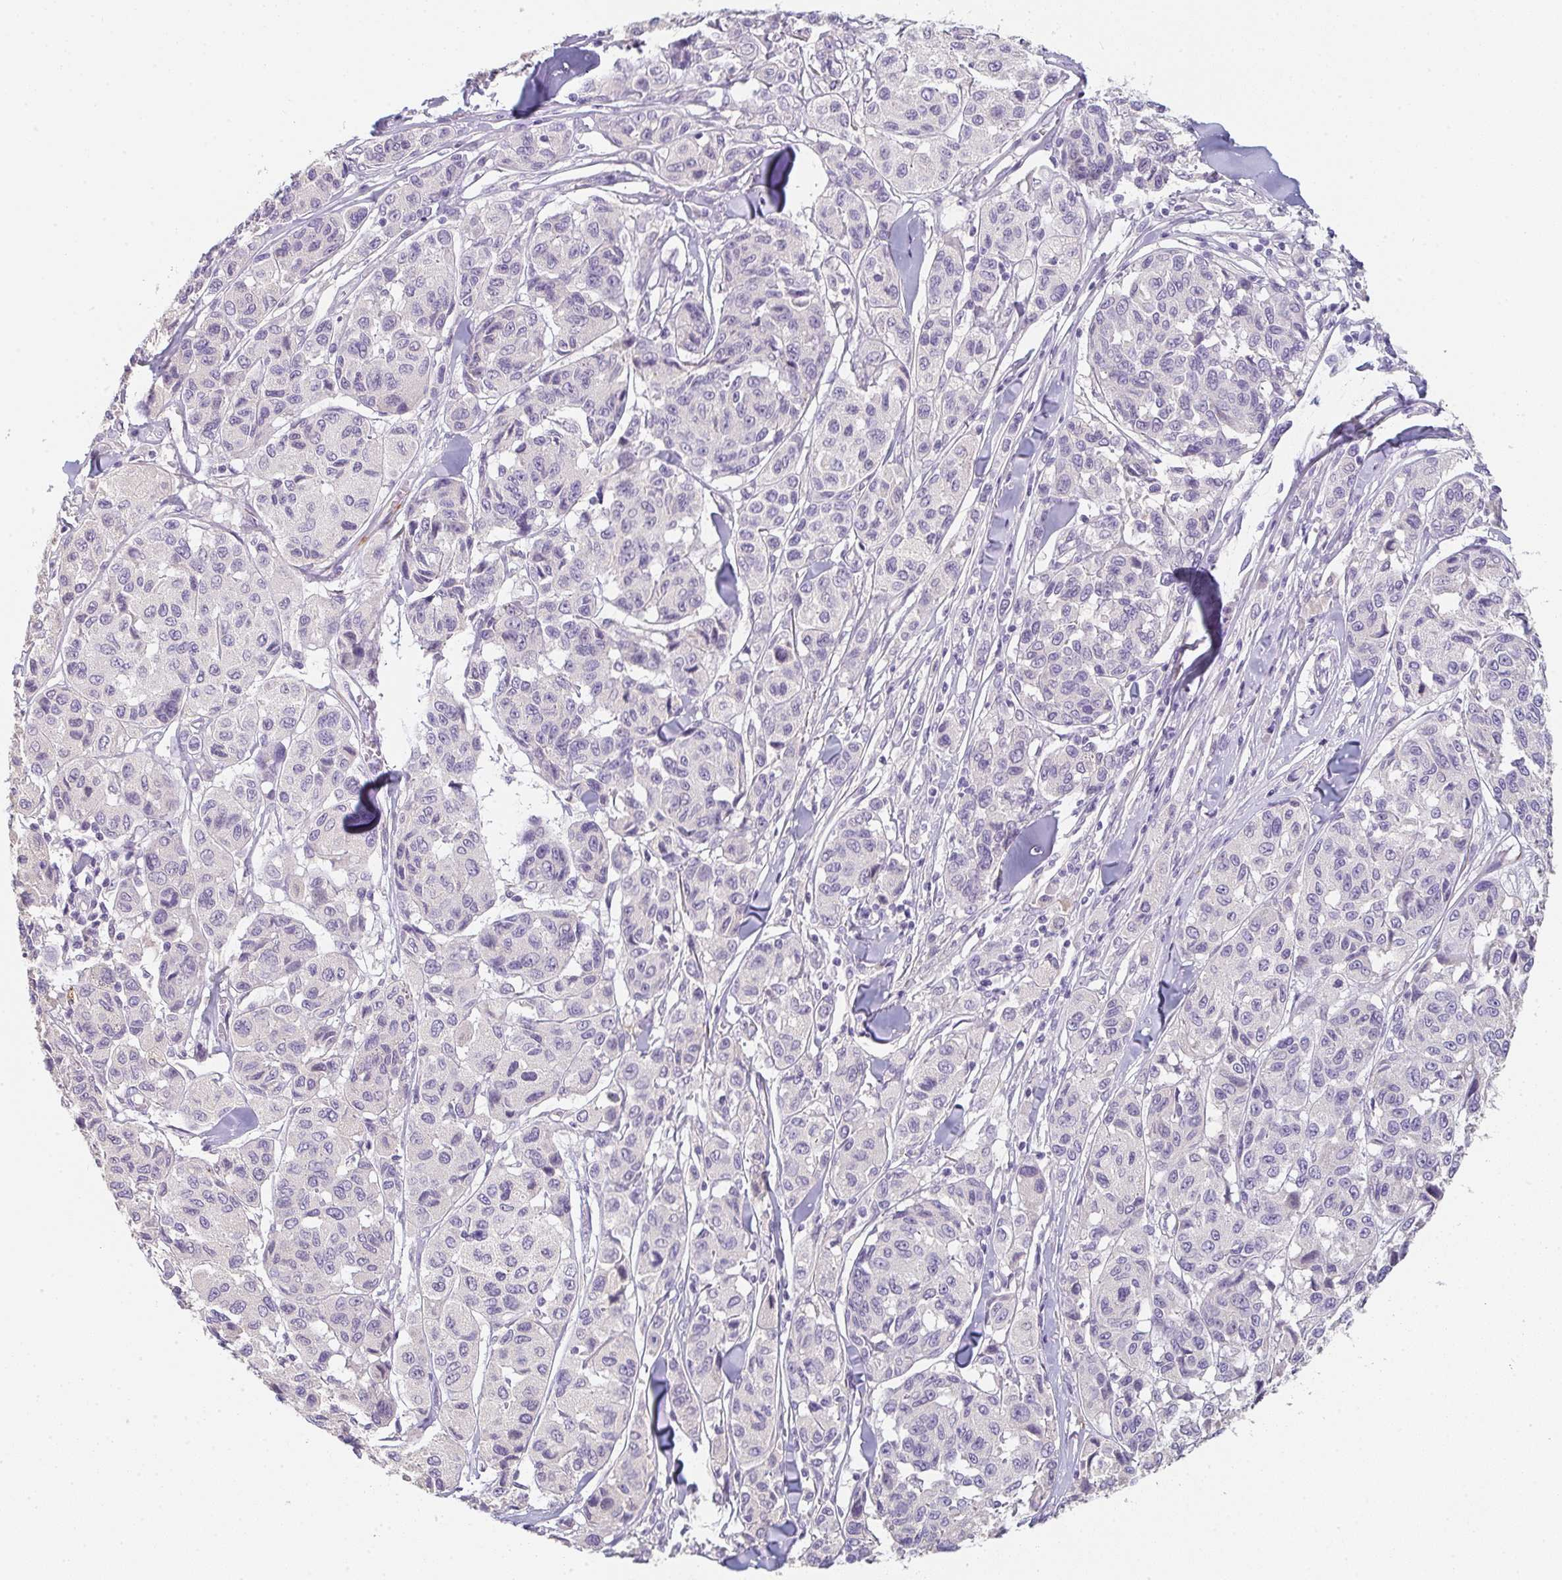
{"staining": {"intensity": "negative", "quantity": "none", "location": "none"}, "tissue": "melanoma", "cell_type": "Tumor cells", "image_type": "cancer", "snomed": [{"axis": "morphology", "description": "Malignant melanoma, NOS"}, {"axis": "topography", "description": "Skin"}], "caption": "This micrograph is of melanoma stained with immunohistochemistry to label a protein in brown with the nuclei are counter-stained blue. There is no expression in tumor cells. (Brightfield microscopy of DAB (3,3'-diaminobenzidine) immunohistochemistry at high magnification).", "gene": "C1QTNF8", "patient": {"sex": "female", "age": 66}}